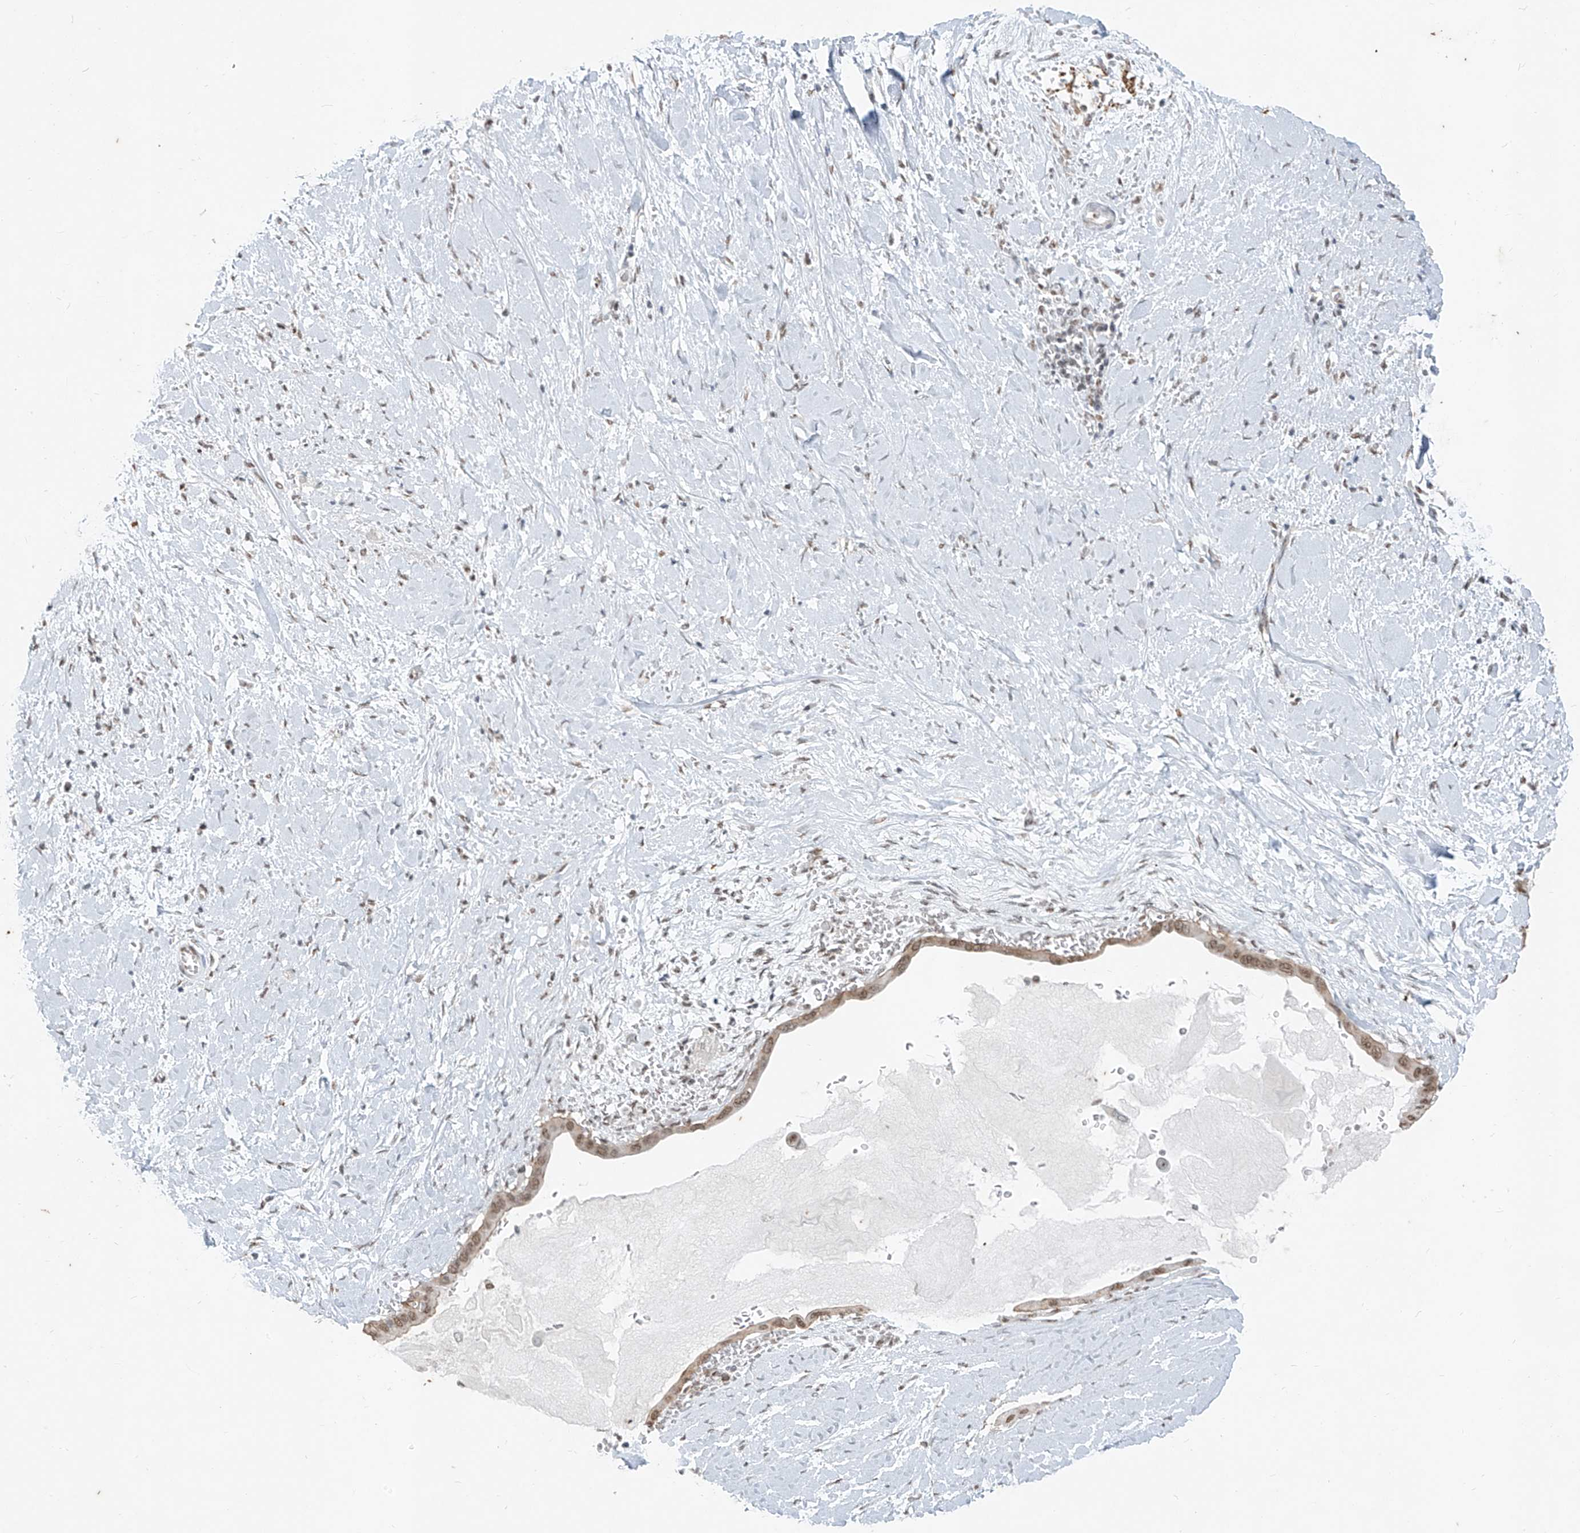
{"staining": {"intensity": "weak", "quantity": ">75%", "location": "nuclear"}, "tissue": "pancreatic cancer", "cell_type": "Tumor cells", "image_type": "cancer", "snomed": [{"axis": "morphology", "description": "Adenocarcinoma, NOS"}, {"axis": "topography", "description": "Pancreas"}], "caption": "Pancreatic adenocarcinoma stained with a protein marker demonstrates weak staining in tumor cells.", "gene": "TFEC", "patient": {"sex": "male", "age": 55}}